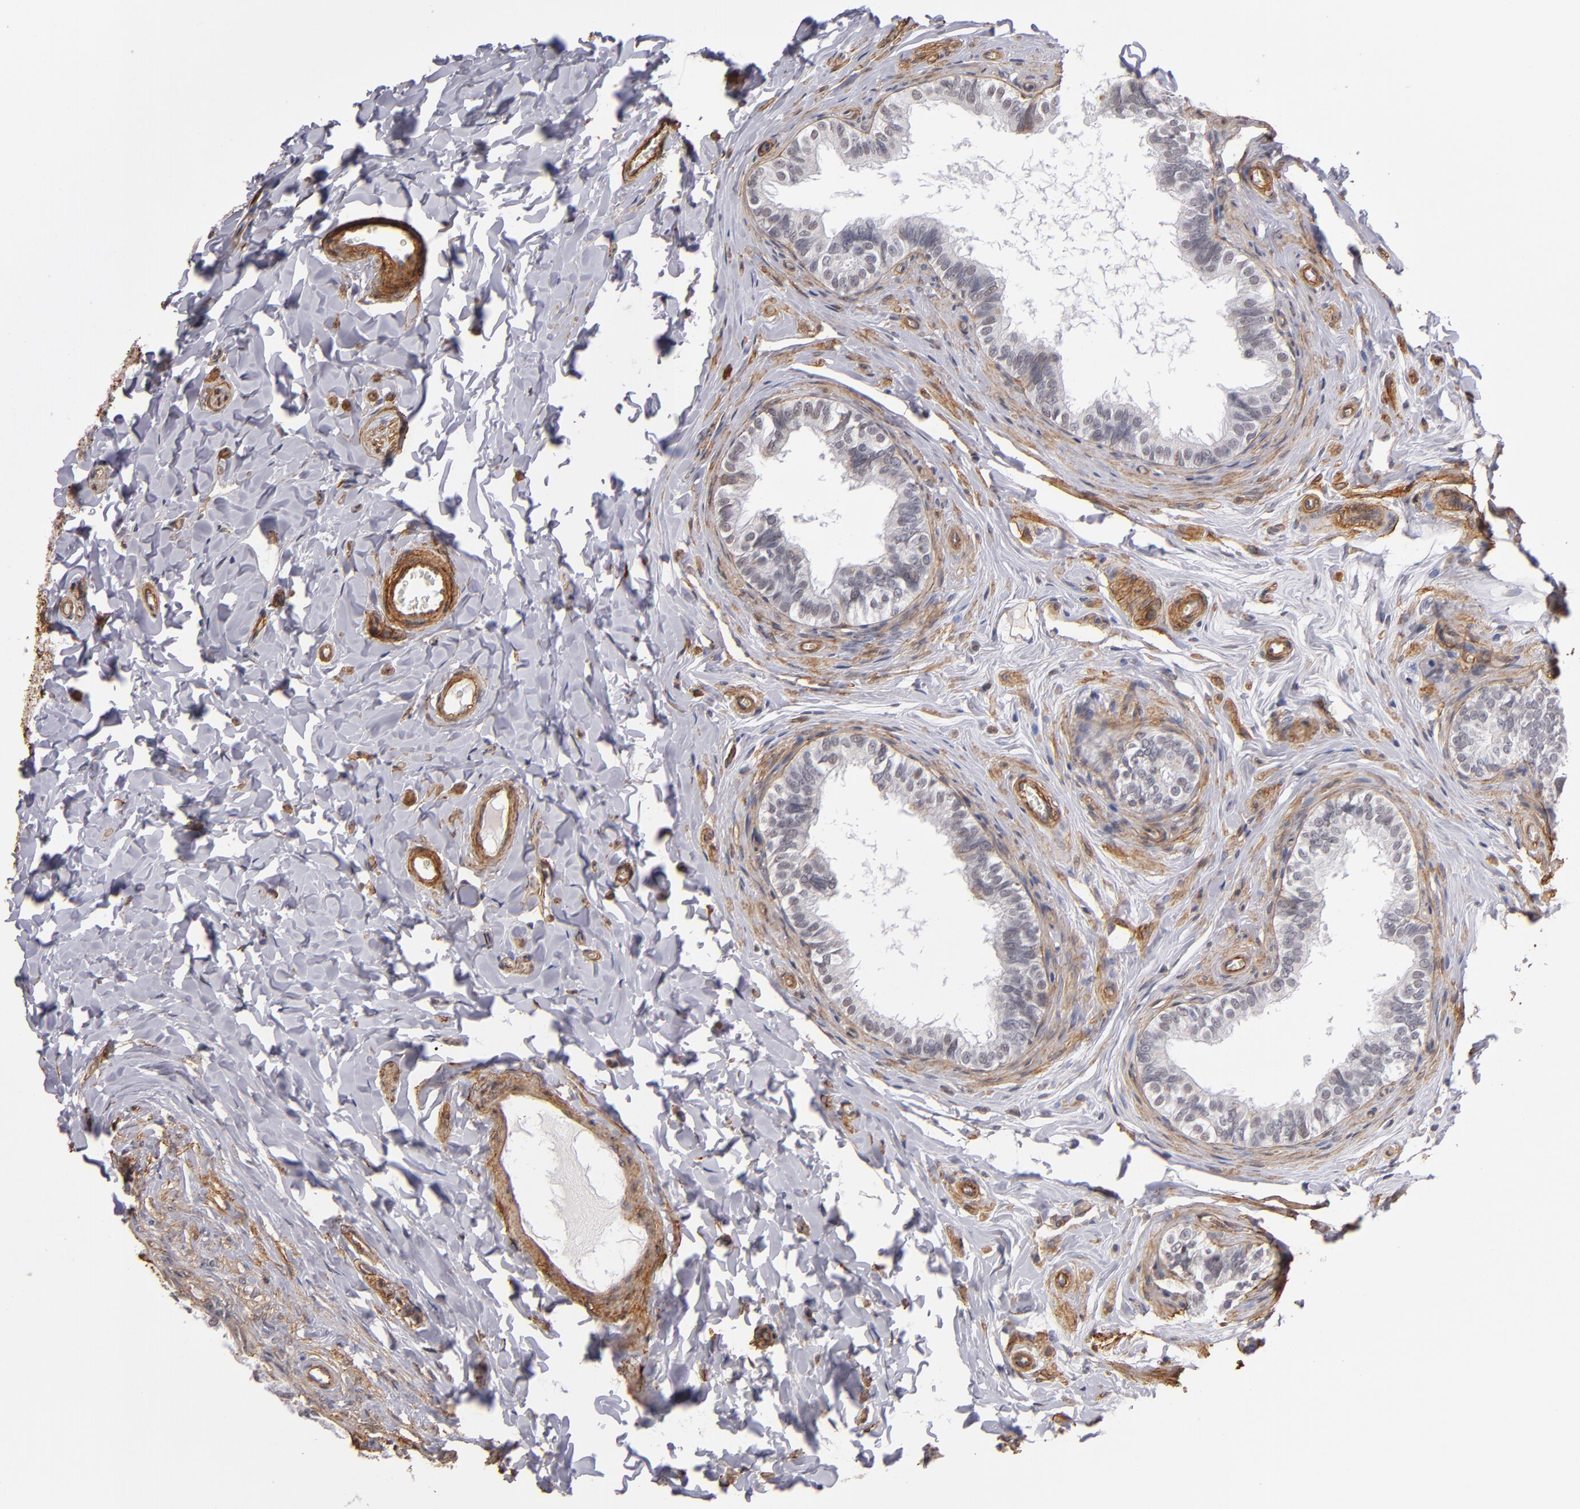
{"staining": {"intensity": "weak", "quantity": "<25%", "location": "cytoplasmic/membranous"}, "tissue": "epididymis", "cell_type": "Glandular cells", "image_type": "normal", "snomed": [{"axis": "morphology", "description": "Normal tissue, NOS"}, {"axis": "topography", "description": "Soft tissue"}, {"axis": "topography", "description": "Epididymis"}], "caption": "This histopathology image is of benign epididymis stained with immunohistochemistry (IHC) to label a protein in brown with the nuclei are counter-stained blue. There is no positivity in glandular cells. (DAB (3,3'-diaminobenzidine) immunohistochemistry visualized using brightfield microscopy, high magnification).", "gene": "LAMC1", "patient": {"sex": "male", "age": 26}}